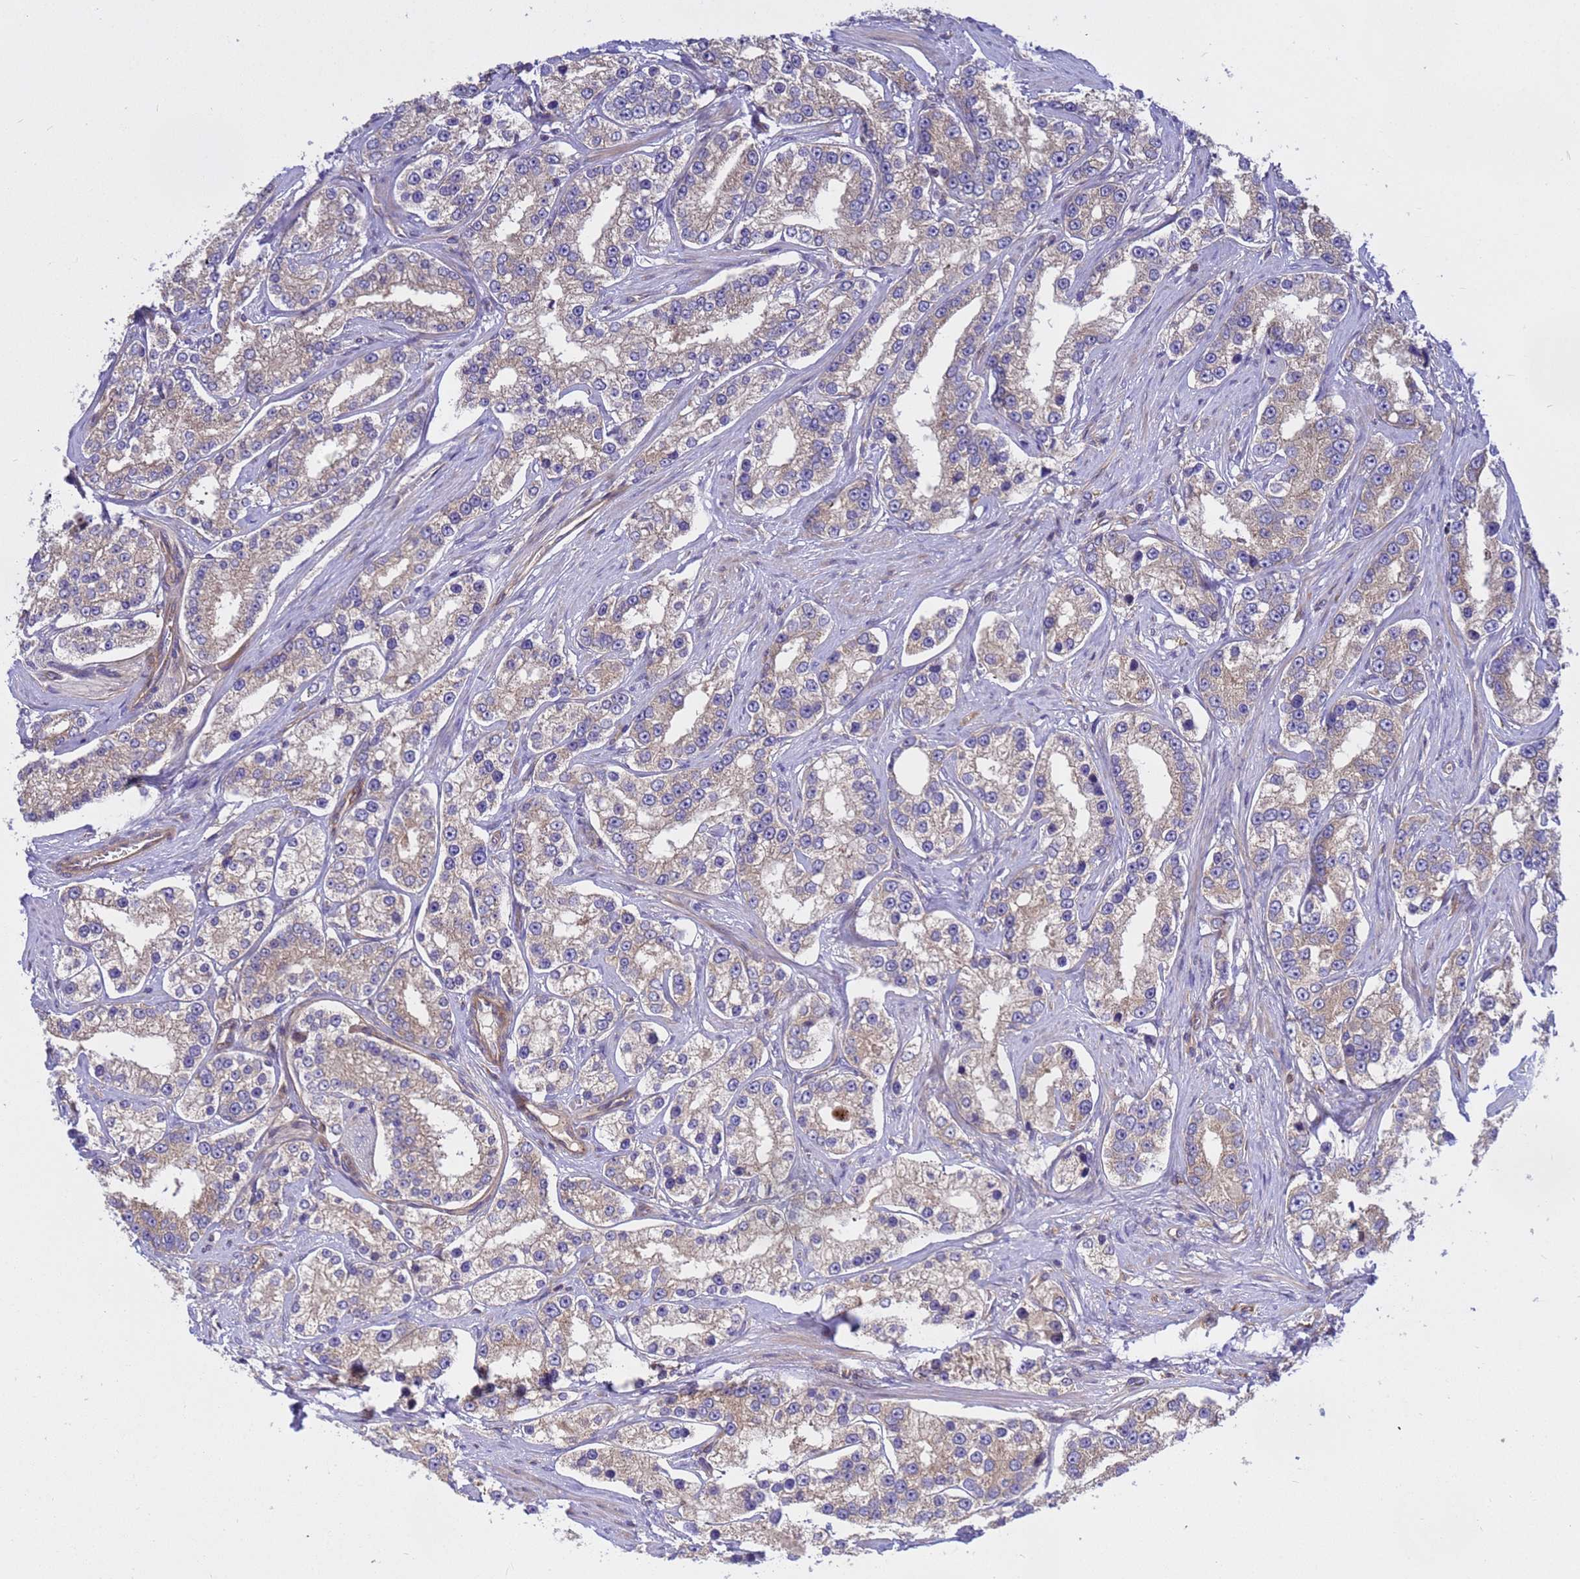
{"staining": {"intensity": "weak", "quantity": "25%-75%", "location": "cytoplasmic/membranous"}, "tissue": "prostate cancer", "cell_type": "Tumor cells", "image_type": "cancer", "snomed": [{"axis": "morphology", "description": "Normal tissue, NOS"}, {"axis": "morphology", "description": "Adenocarcinoma, High grade"}, {"axis": "topography", "description": "Prostate"}], "caption": "Brown immunohistochemical staining in human prostate cancer exhibits weak cytoplasmic/membranous expression in approximately 25%-75% of tumor cells.", "gene": "BECN1", "patient": {"sex": "male", "age": 83}}